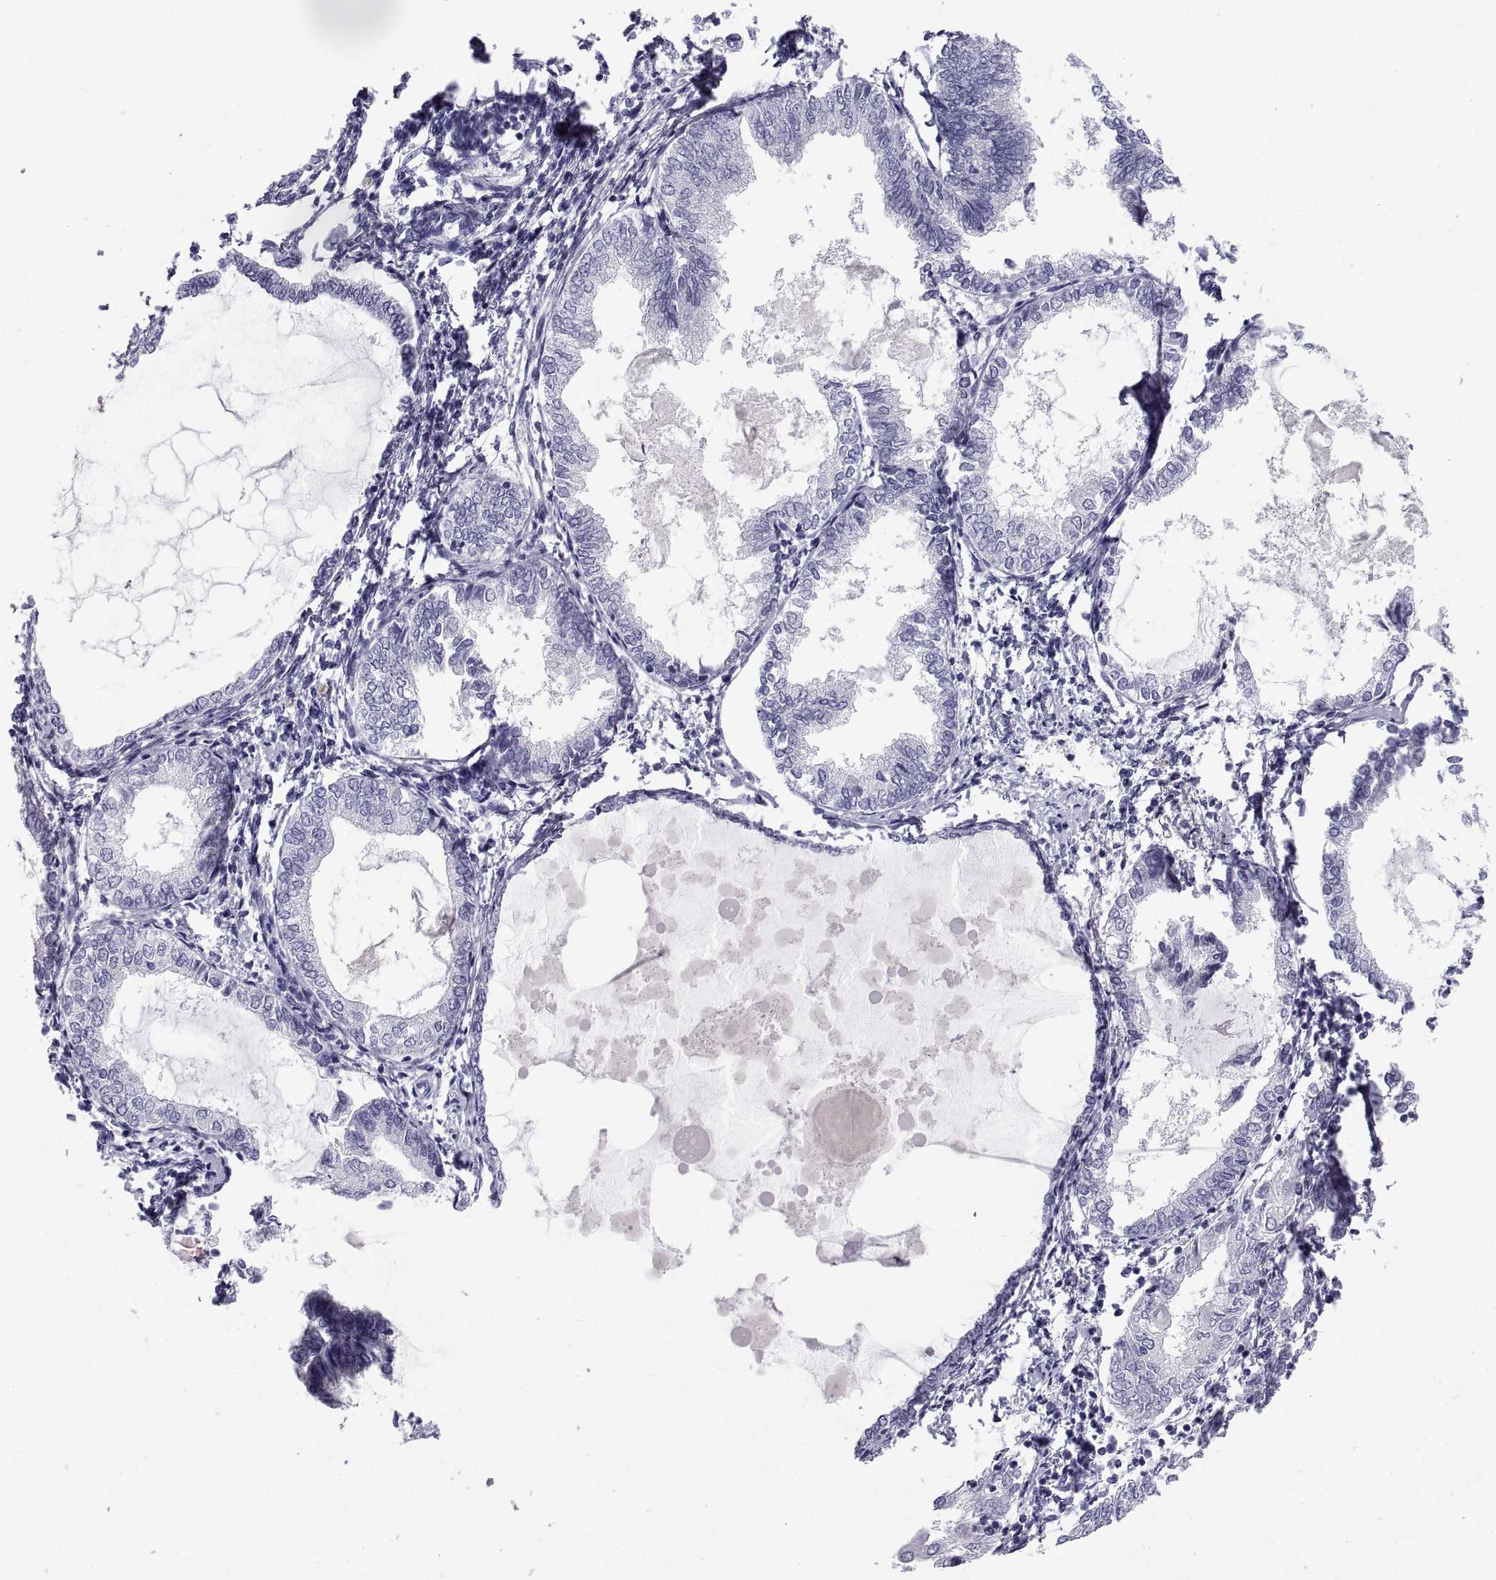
{"staining": {"intensity": "negative", "quantity": "none", "location": "none"}, "tissue": "endometrial cancer", "cell_type": "Tumor cells", "image_type": "cancer", "snomed": [{"axis": "morphology", "description": "Adenocarcinoma, NOS"}, {"axis": "topography", "description": "Endometrium"}], "caption": "An IHC photomicrograph of endometrial adenocarcinoma is shown. There is no staining in tumor cells of endometrial adenocarcinoma. The staining was performed using DAB to visualize the protein expression in brown, while the nuclei were stained in blue with hematoxylin (Magnification: 20x).", "gene": "NPTX2", "patient": {"sex": "female", "age": 68}}